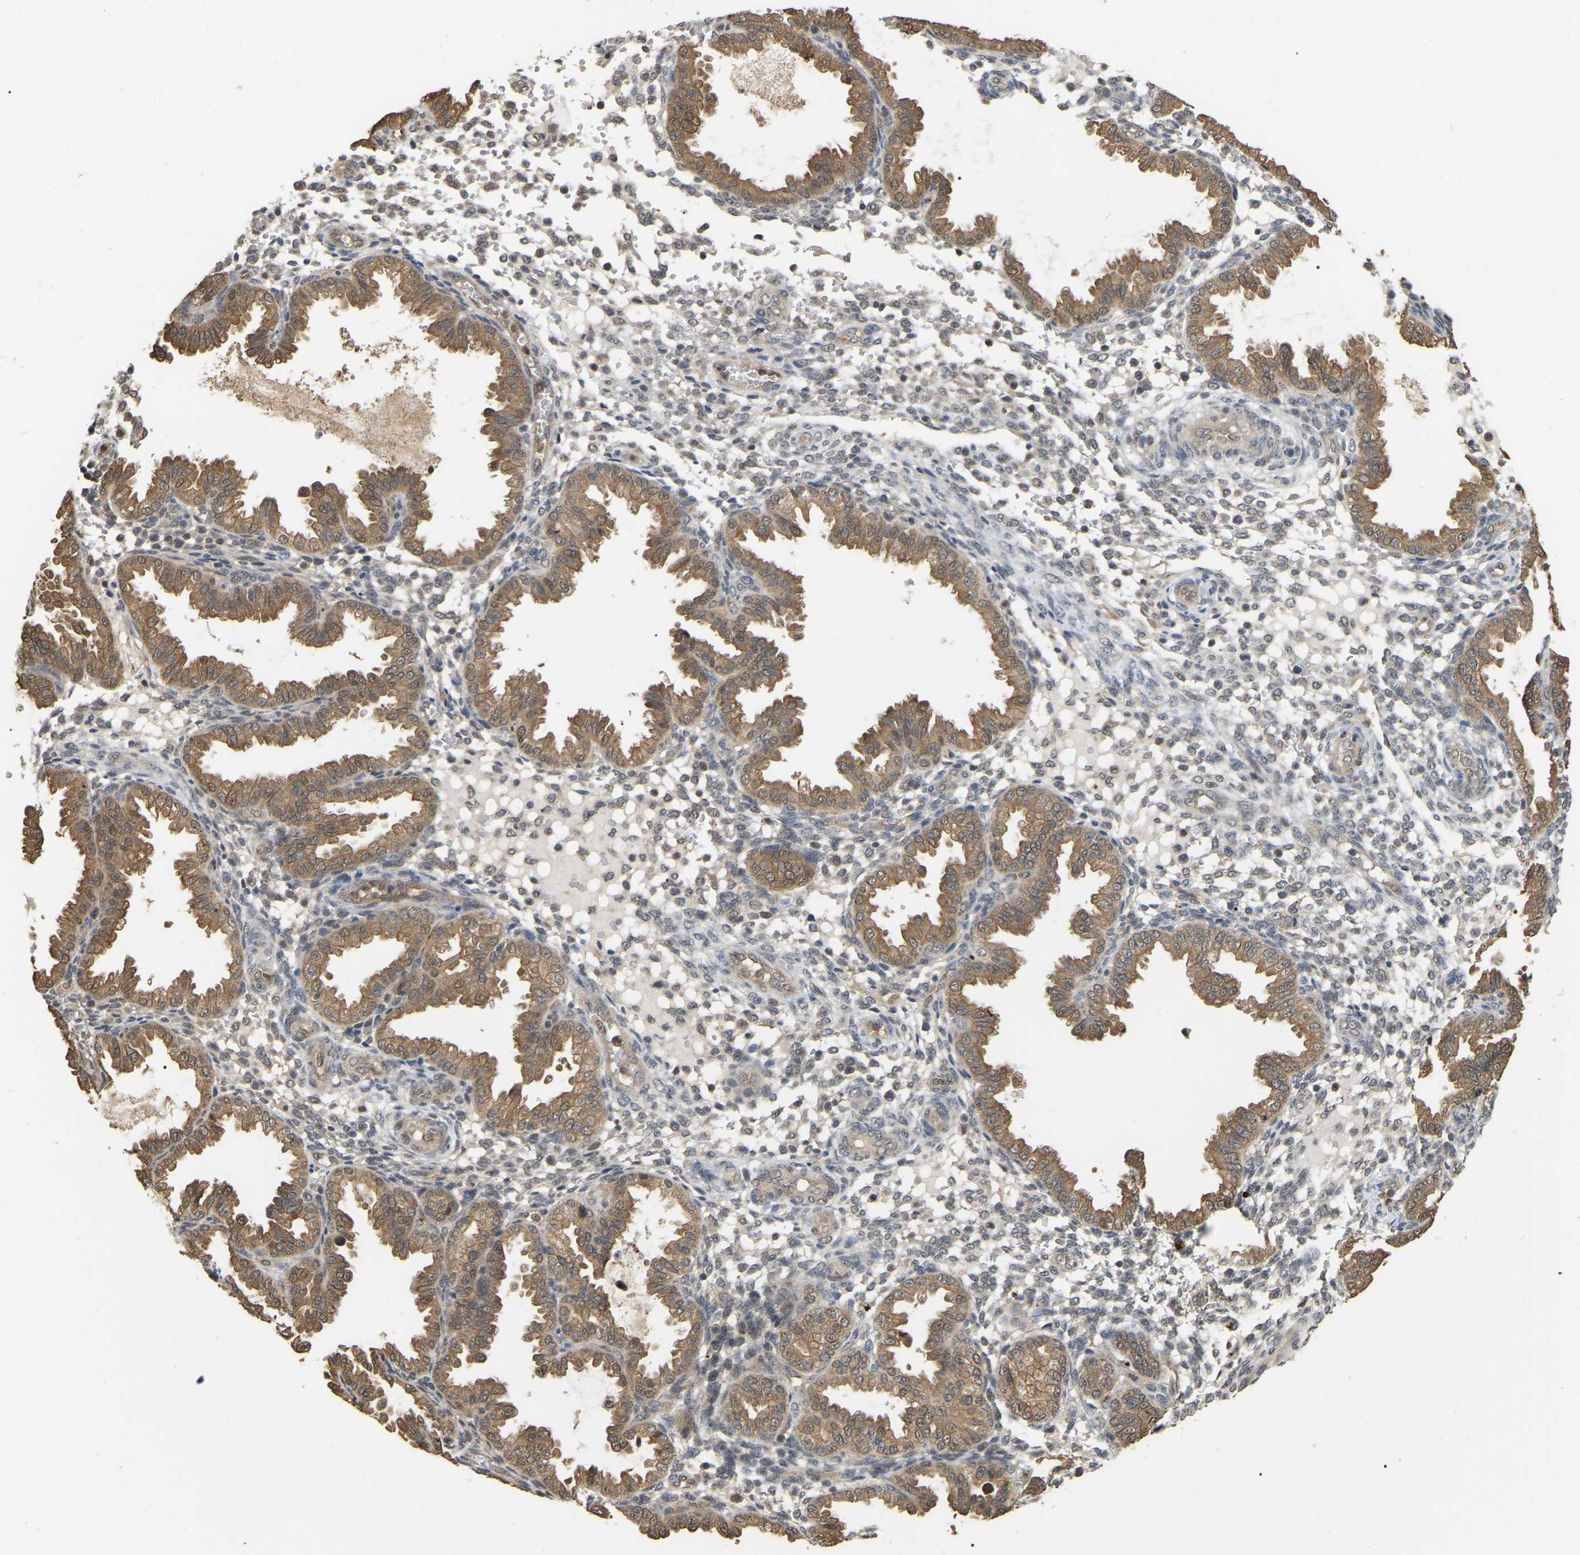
{"staining": {"intensity": "weak", "quantity": "<25%", "location": "cytoplasmic/membranous"}, "tissue": "endometrium", "cell_type": "Cells in endometrial stroma", "image_type": "normal", "snomed": [{"axis": "morphology", "description": "Normal tissue, NOS"}, {"axis": "topography", "description": "Endometrium"}], "caption": "Immunohistochemistry (IHC) of normal human endometrium demonstrates no expression in cells in endometrial stroma.", "gene": "FAM219A", "patient": {"sex": "female", "age": 33}}